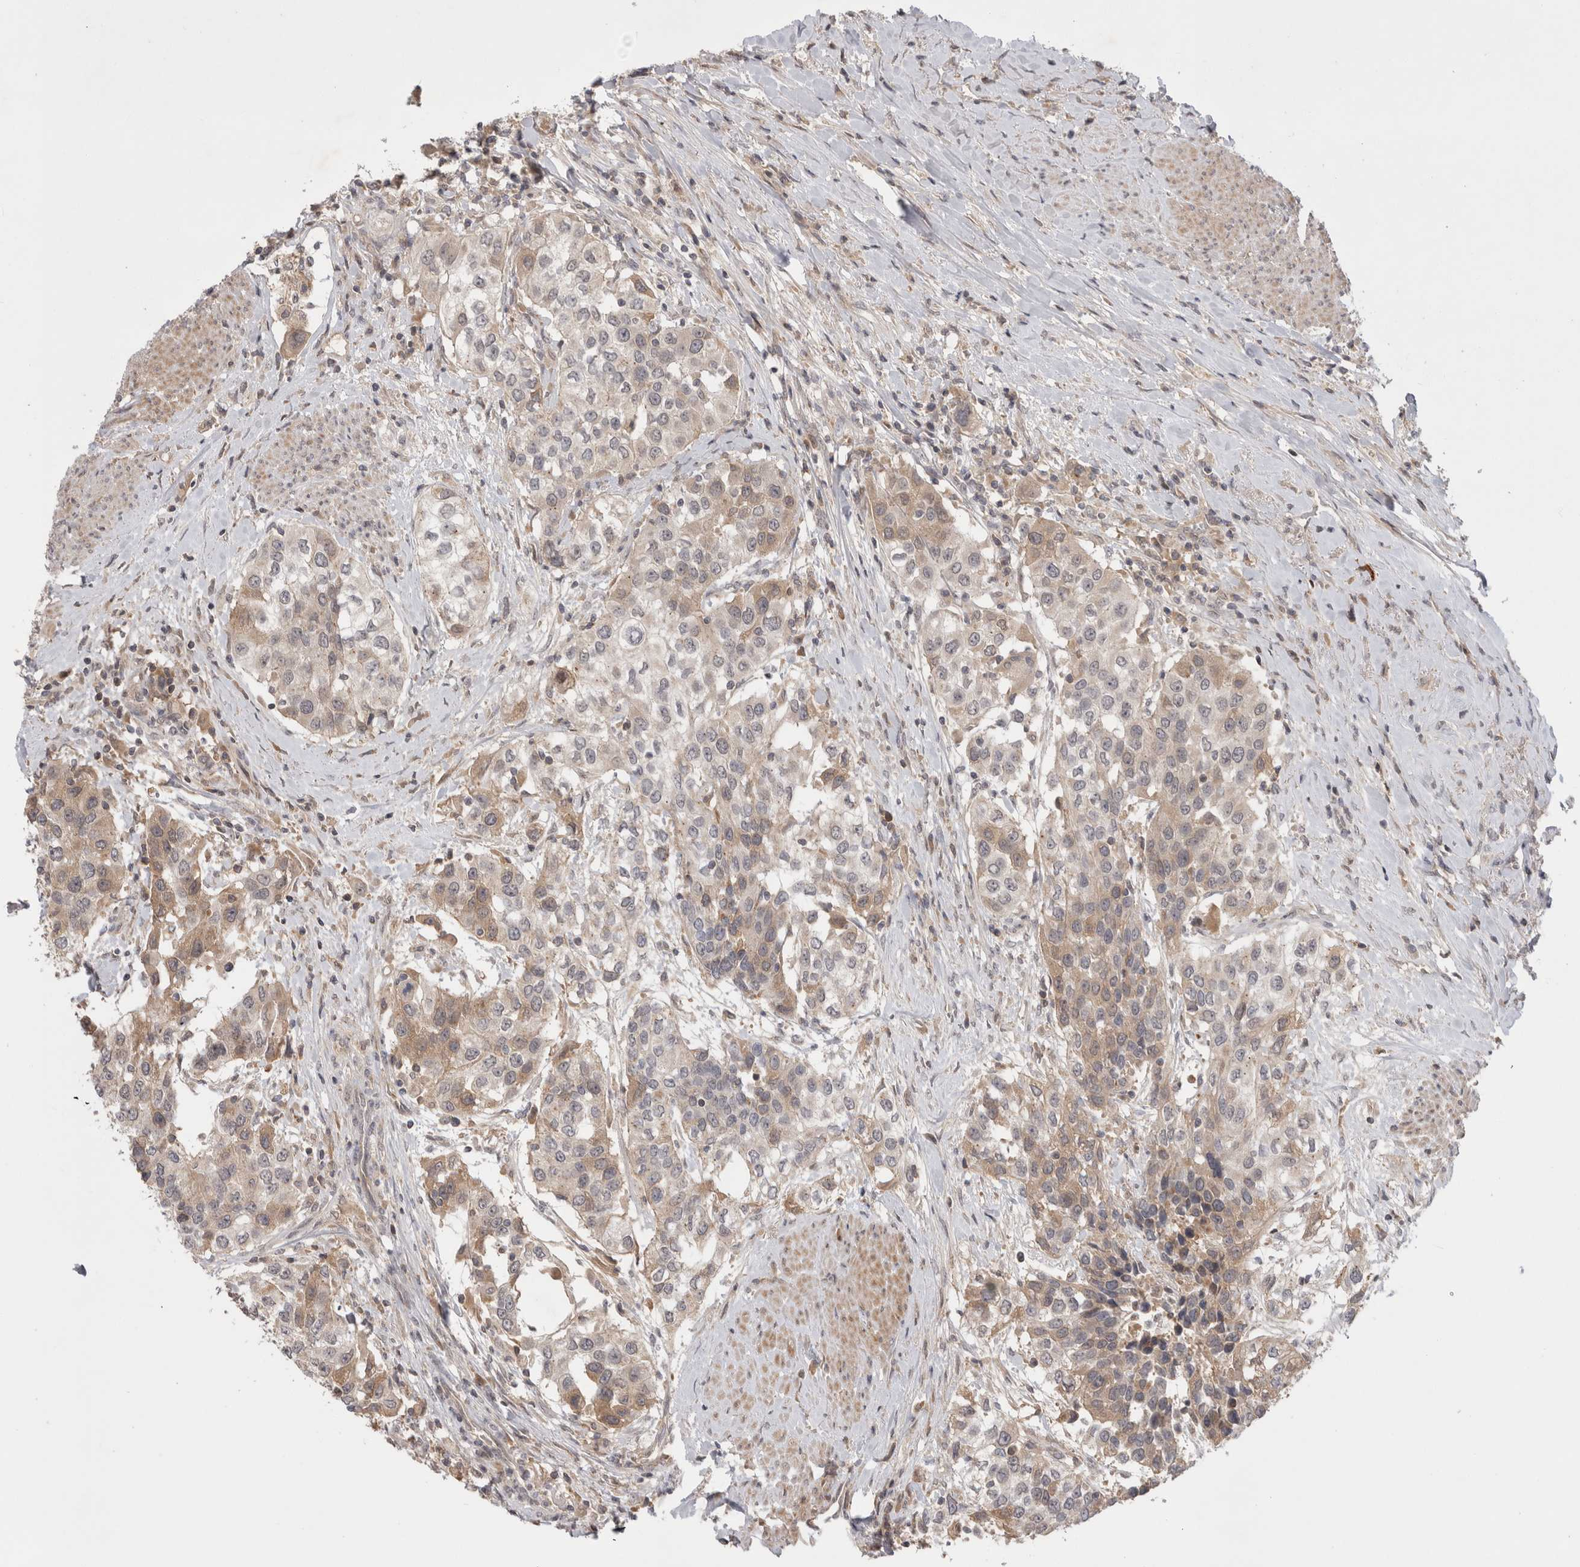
{"staining": {"intensity": "weak", "quantity": "25%-75%", "location": "cytoplasmic/membranous"}, "tissue": "urothelial cancer", "cell_type": "Tumor cells", "image_type": "cancer", "snomed": [{"axis": "morphology", "description": "Urothelial carcinoma, High grade"}, {"axis": "topography", "description": "Urinary bladder"}], "caption": "Human high-grade urothelial carcinoma stained with a protein marker reveals weak staining in tumor cells.", "gene": "PLEKHM1", "patient": {"sex": "female", "age": 80}}